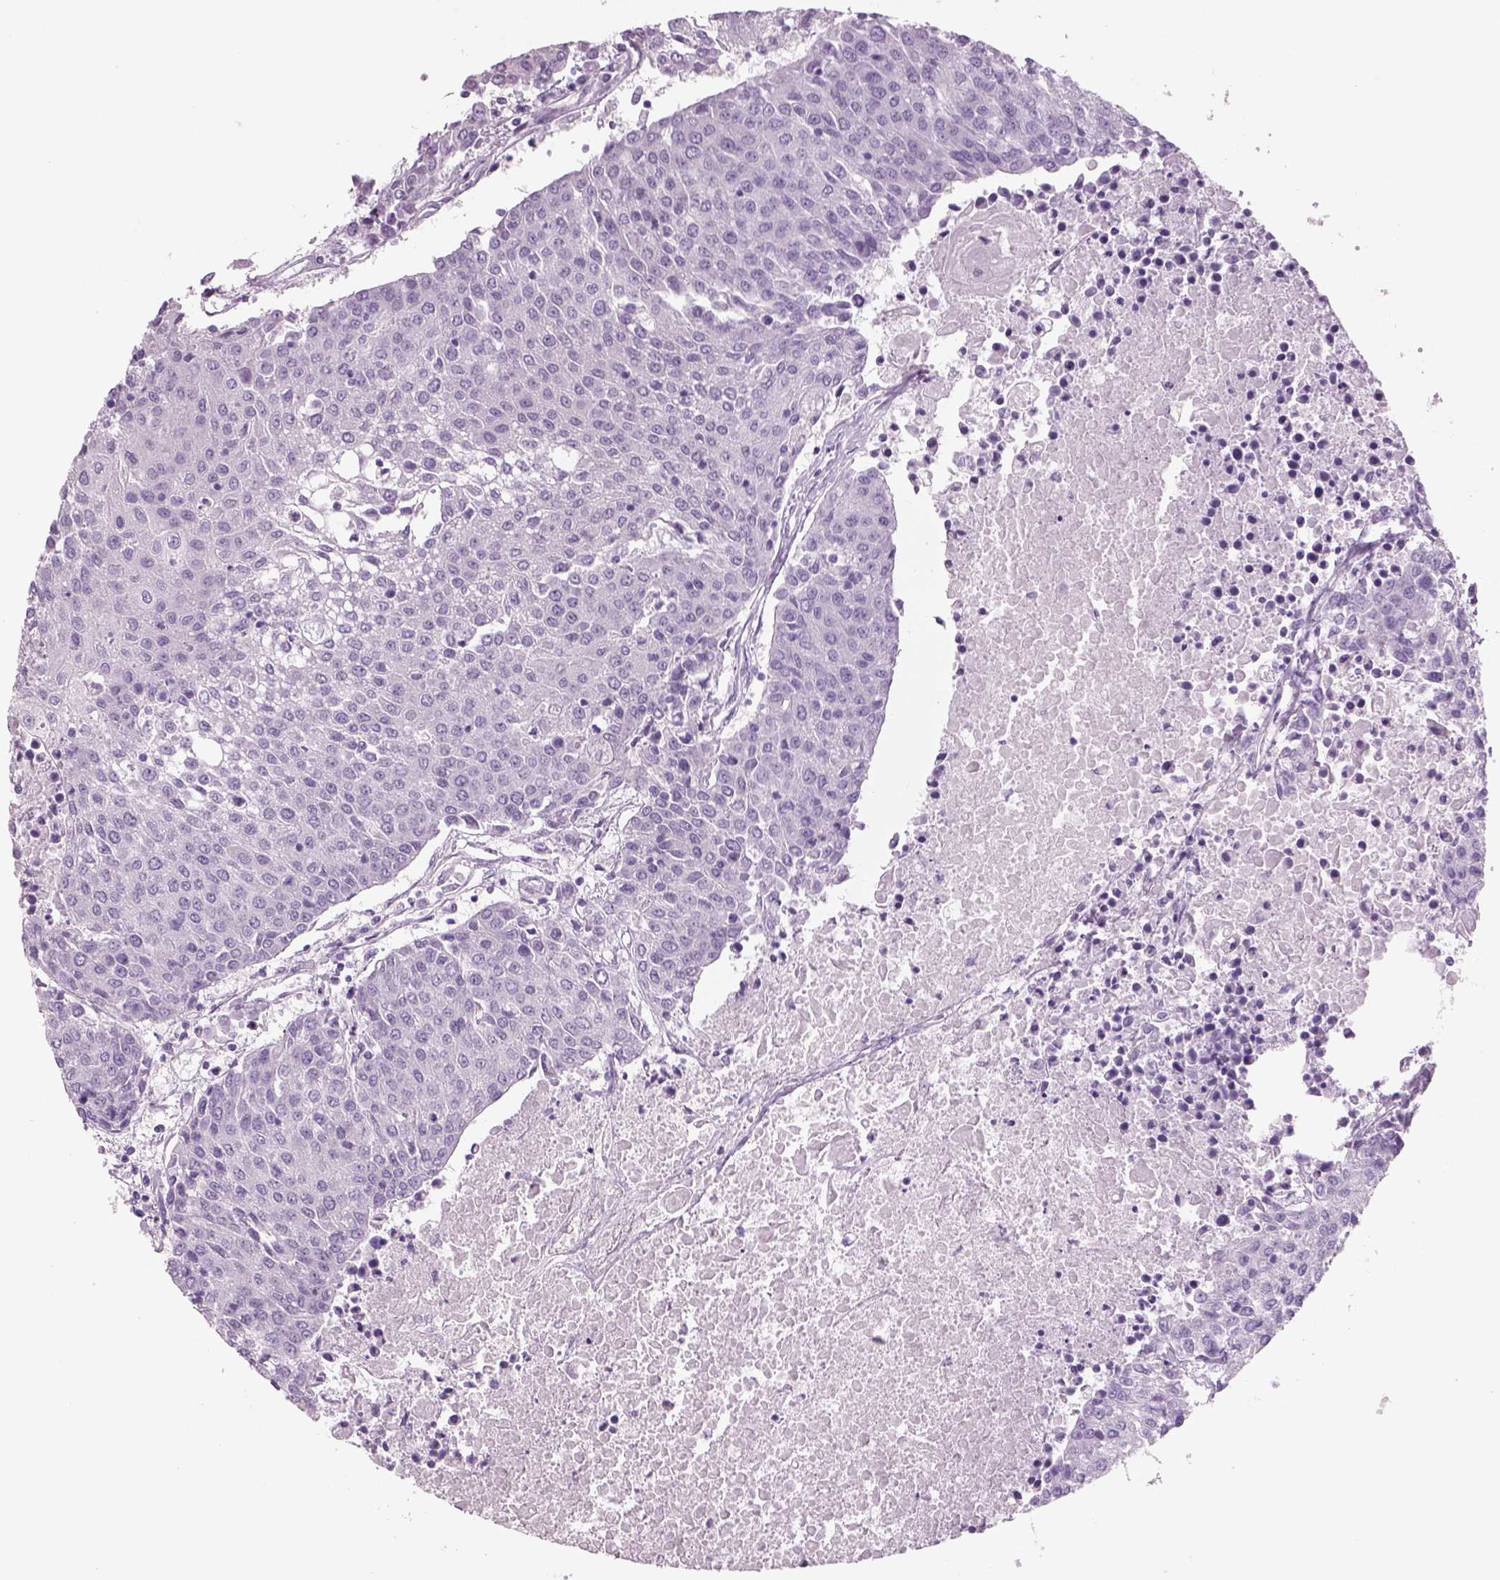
{"staining": {"intensity": "negative", "quantity": "none", "location": "none"}, "tissue": "urothelial cancer", "cell_type": "Tumor cells", "image_type": "cancer", "snomed": [{"axis": "morphology", "description": "Urothelial carcinoma, High grade"}, {"axis": "topography", "description": "Urinary bladder"}], "caption": "This is a histopathology image of immunohistochemistry (IHC) staining of high-grade urothelial carcinoma, which shows no positivity in tumor cells.", "gene": "RHO", "patient": {"sex": "female", "age": 85}}